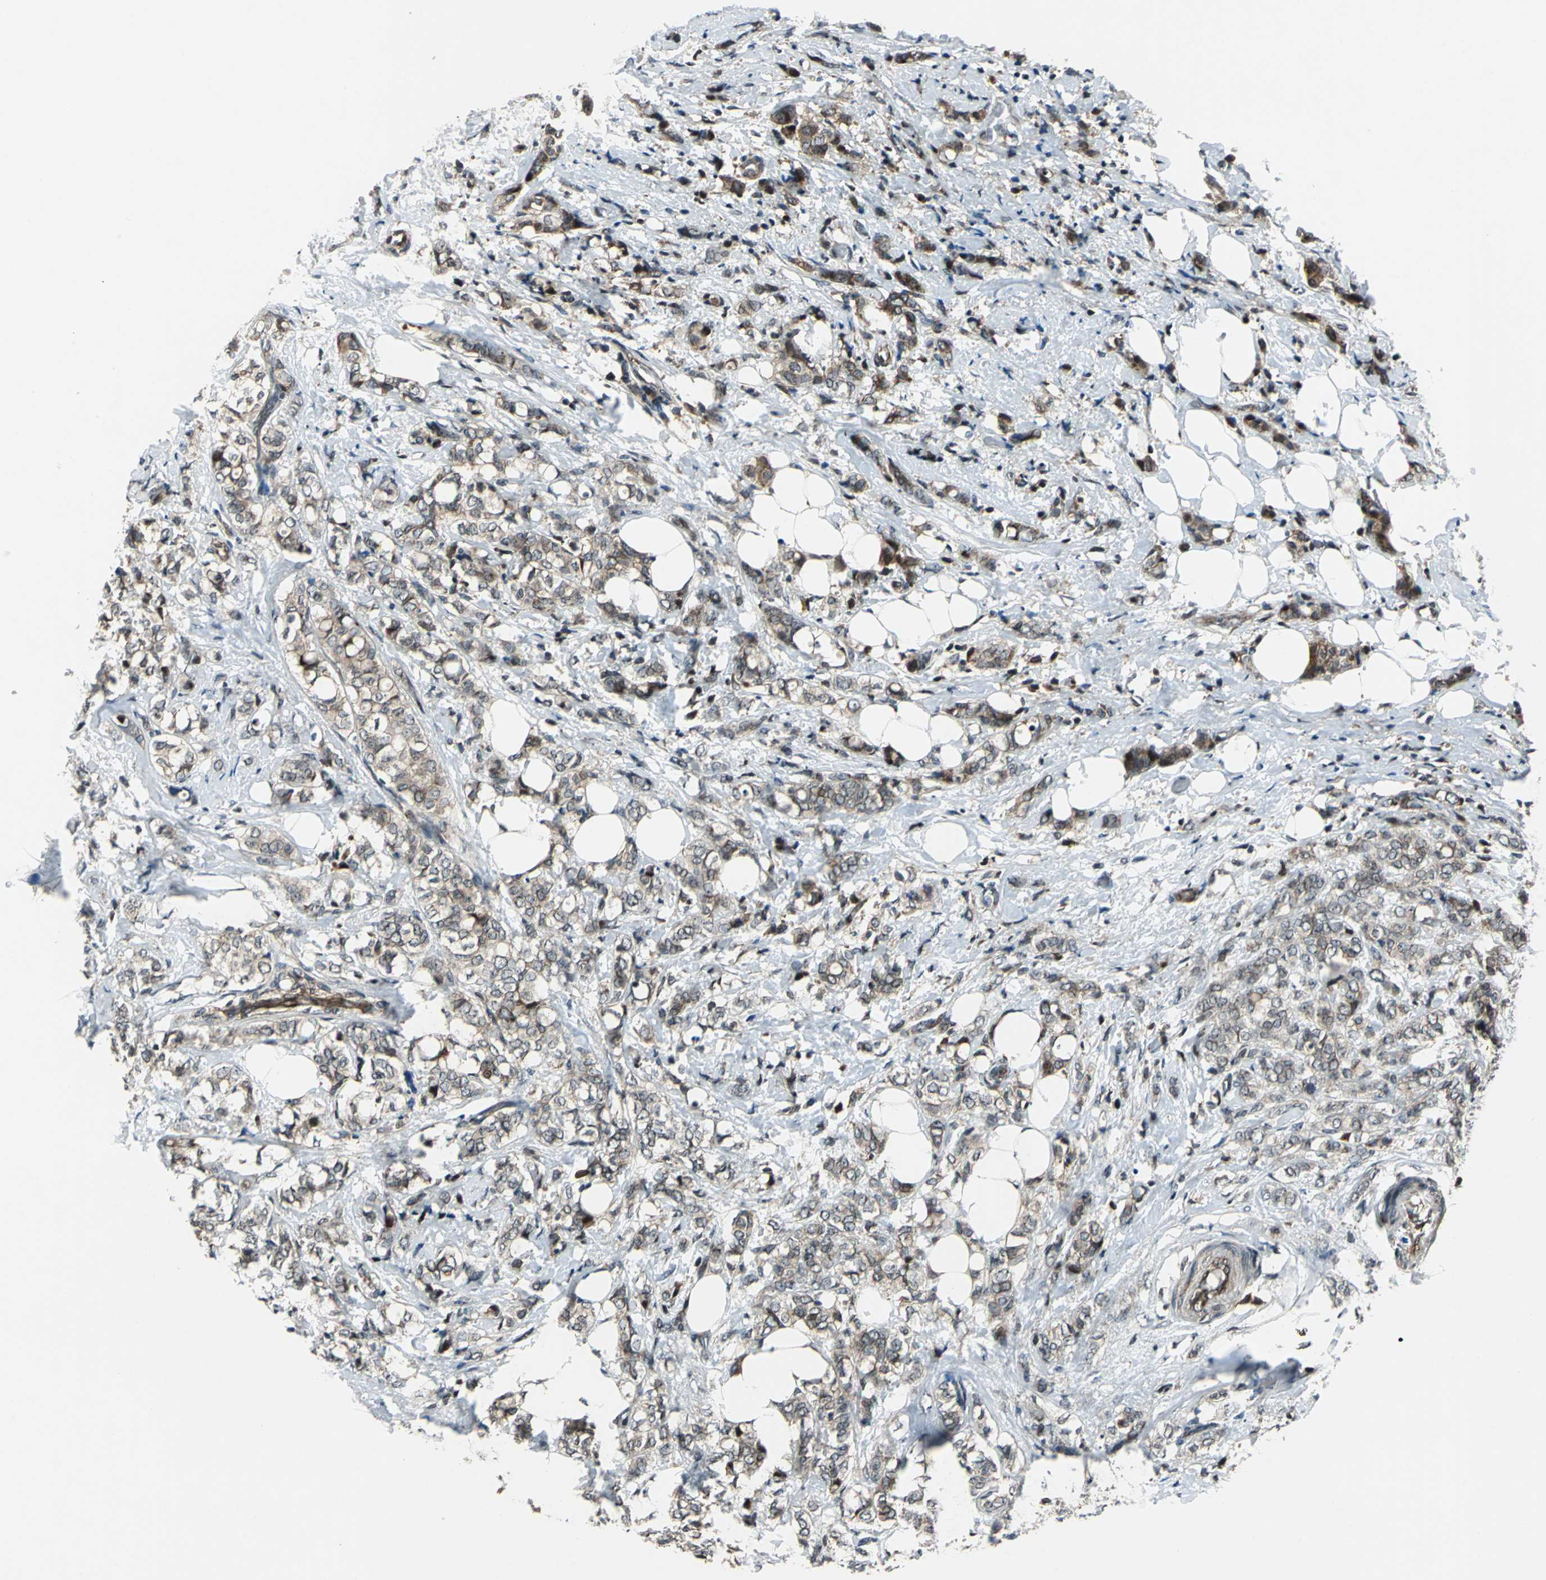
{"staining": {"intensity": "moderate", "quantity": "25%-75%", "location": "cytoplasmic/membranous"}, "tissue": "breast cancer", "cell_type": "Tumor cells", "image_type": "cancer", "snomed": [{"axis": "morphology", "description": "Lobular carcinoma"}, {"axis": "topography", "description": "Breast"}], "caption": "Breast lobular carcinoma stained with a protein marker reveals moderate staining in tumor cells.", "gene": "AATF", "patient": {"sex": "female", "age": 60}}